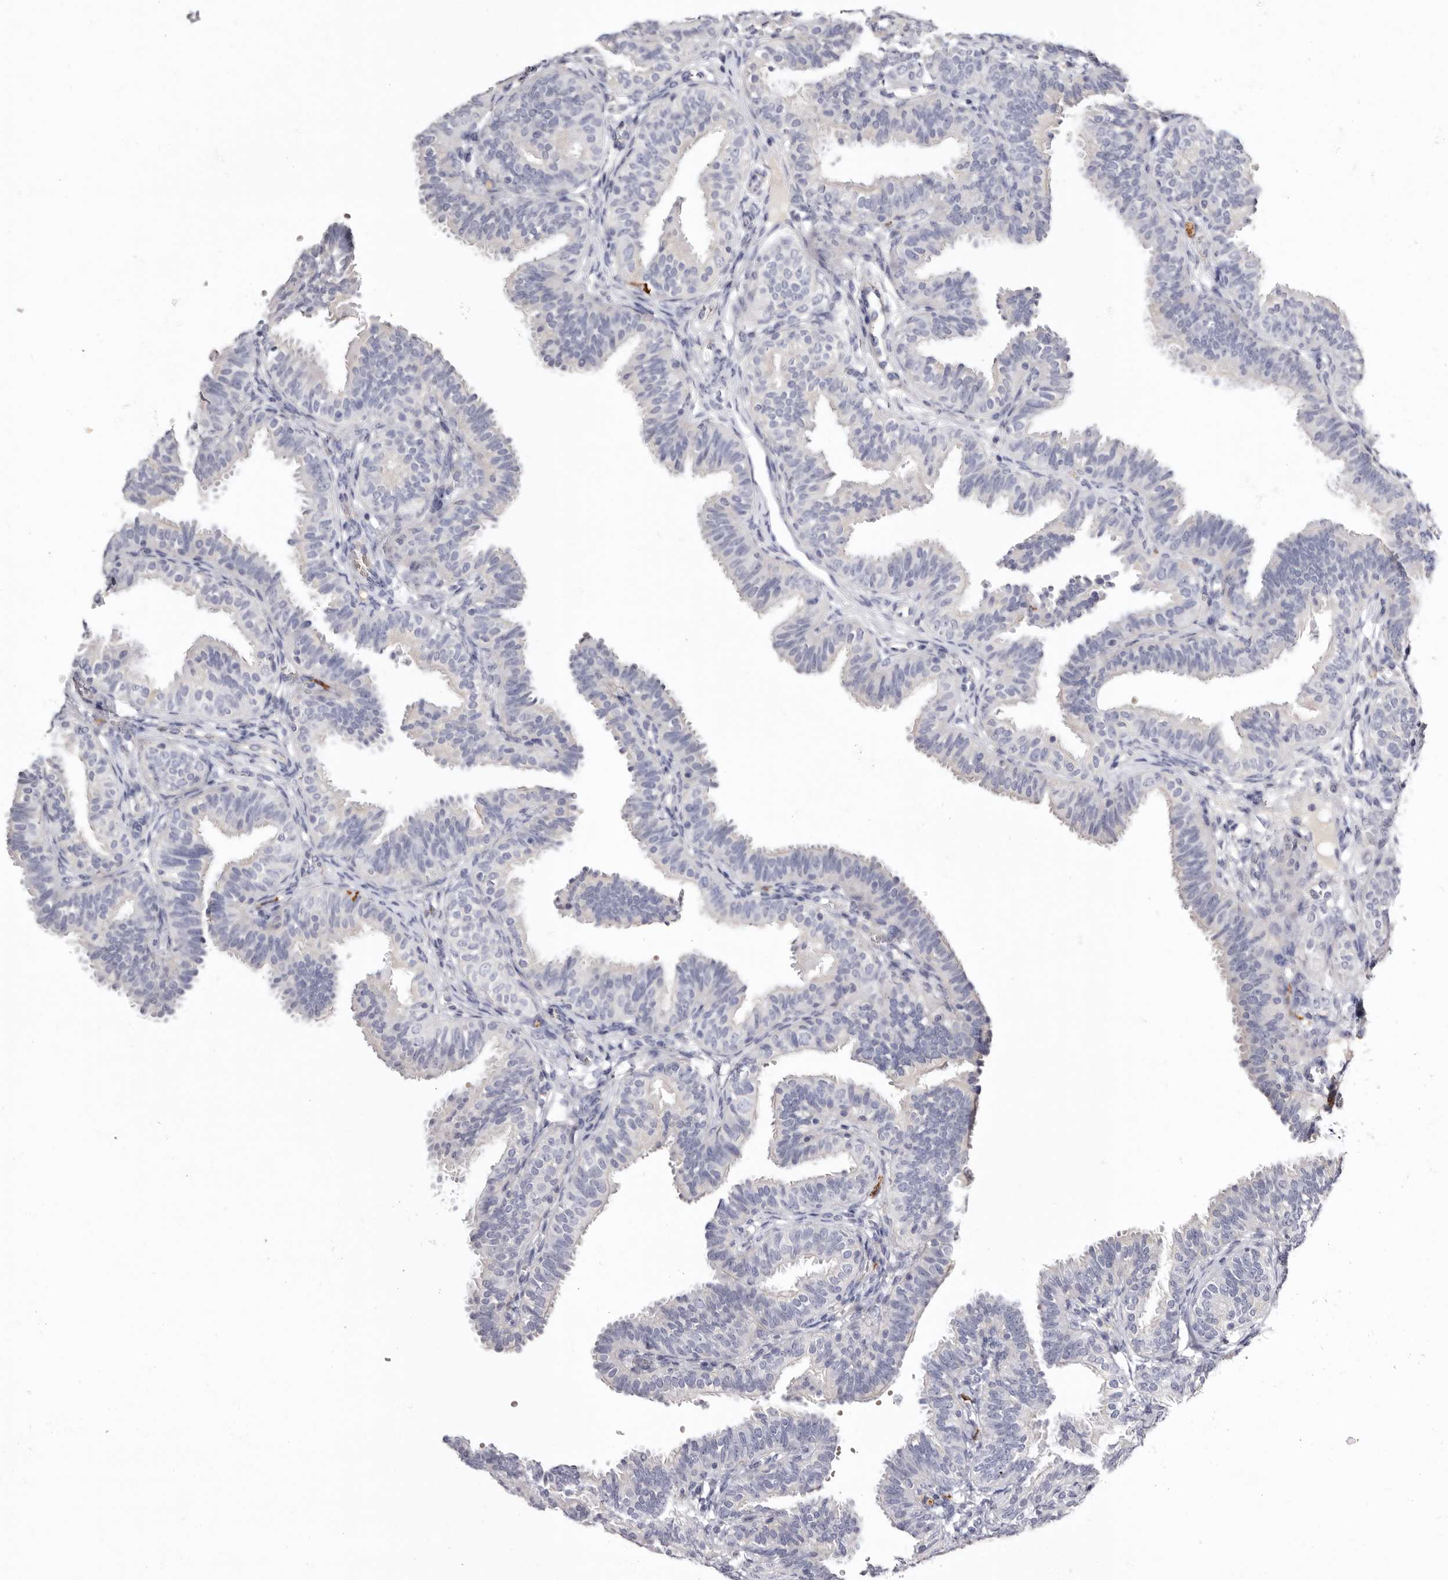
{"staining": {"intensity": "negative", "quantity": "none", "location": "none"}, "tissue": "fallopian tube", "cell_type": "Glandular cells", "image_type": "normal", "snomed": [{"axis": "morphology", "description": "Normal tissue, NOS"}, {"axis": "topography", "description": "Fallopian tube"}], "caption": "High magnification brightfield microscopy of benign fallopian tube stained with DAB (brown) and counterstained with hematoxylin (blue): glandular cells show no significant expression. The staining was performed using DAB to visualize the protein expression in brown, while the nuclei were stained in blue with hematoxylin (Magnification: 20x).", "gene": "S1PR5", "patient": {"sex": "female", "age": 35}}